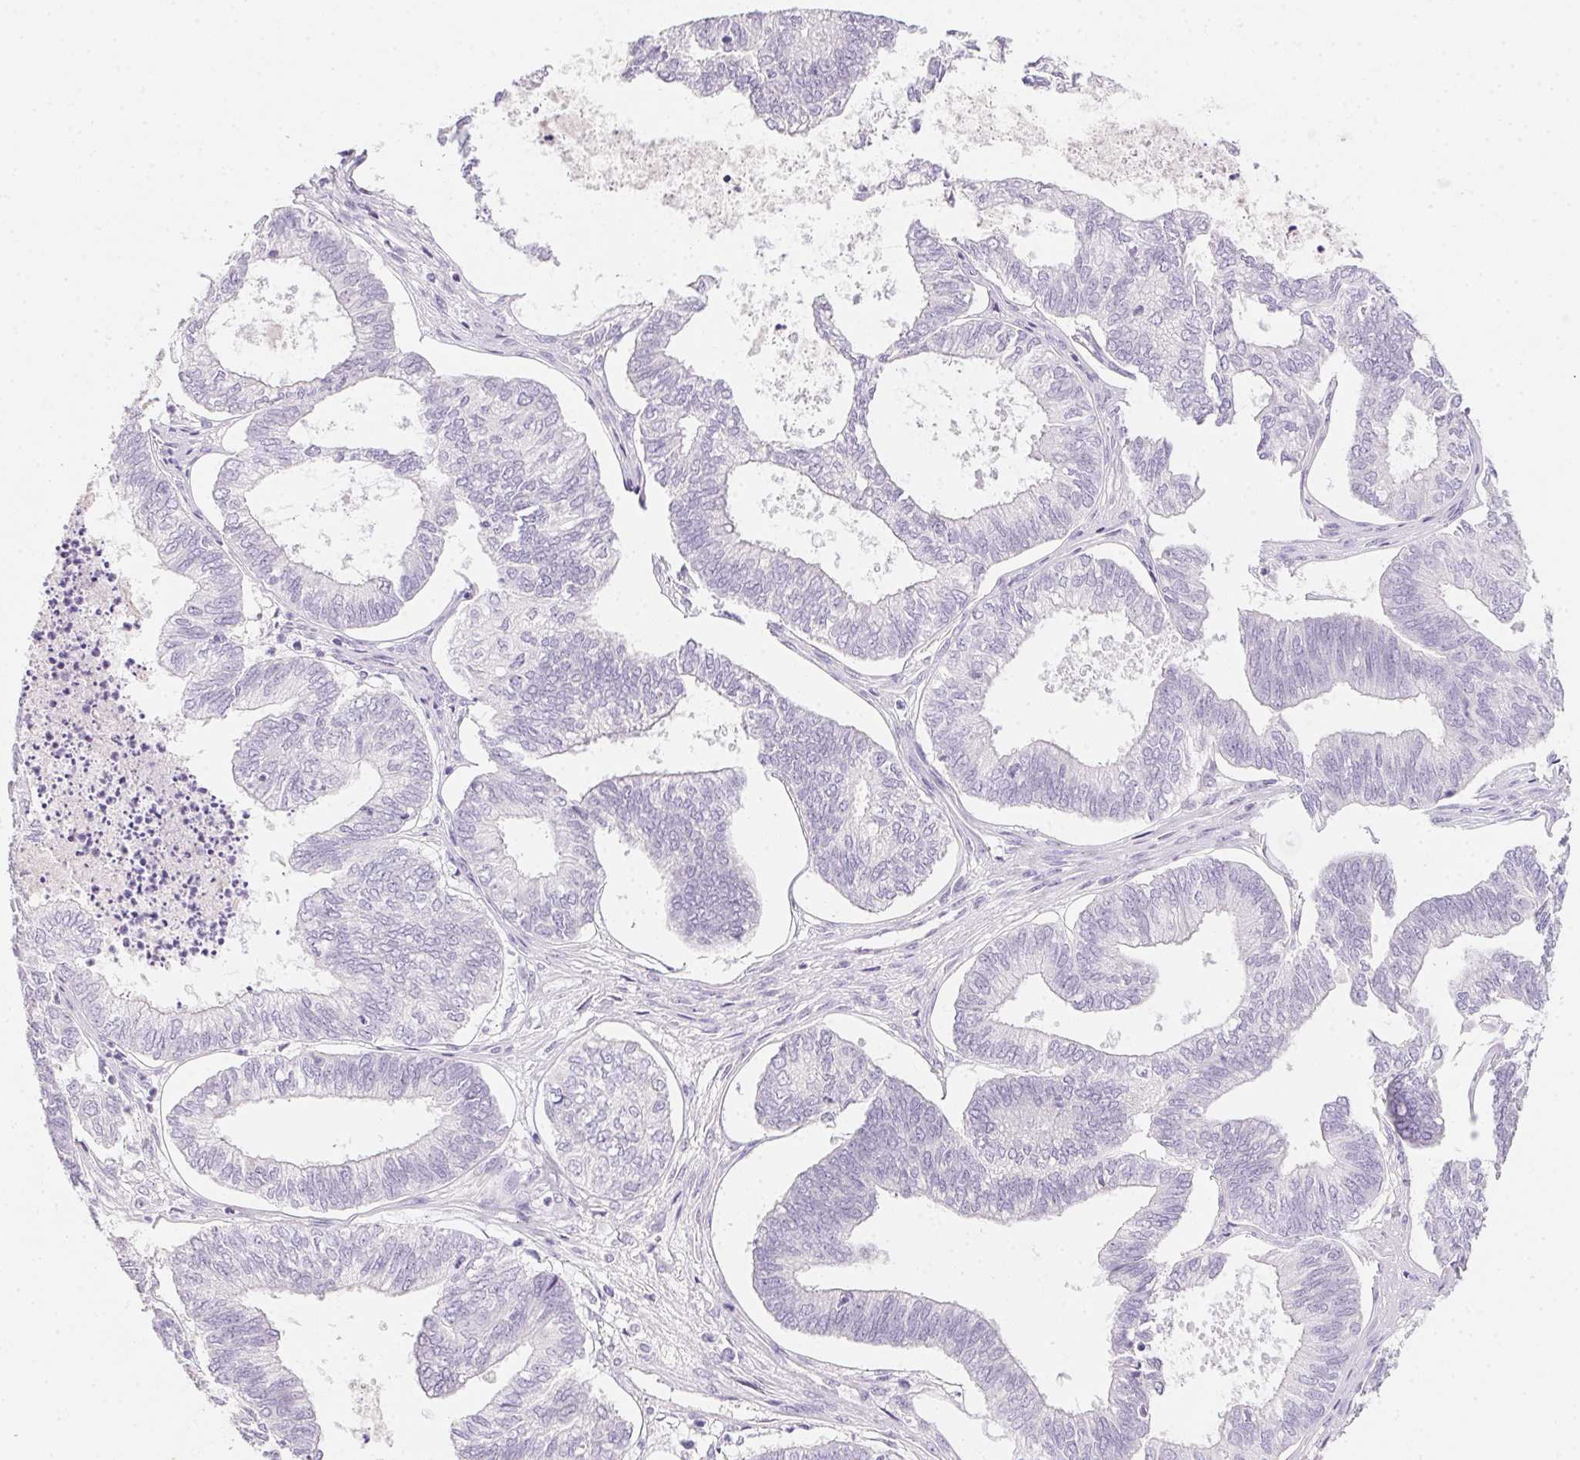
{"staining": {"intensity": "negative", "quantity": "none", "location": "none"}, "tissue": "ovarian cancer", "cell_type": "Tumor cells", "image_type": "cancer", "snomed": [{"axis": "morphology", "description": "Carcinoma, endometroid"}, {"axis": "topography", "description": "Ovary"}], "caption": "This is a photomicrograph of immunohistochemistry (IHC) staining of ovarian cancer (endometroid carcinoma), which shows no staining in tumor cells. (Brightfield microscopy of DAB immunohistochemistry at high magnification).", "gene": "MYL4", "patient": {"sex": "female", "age": 64}}